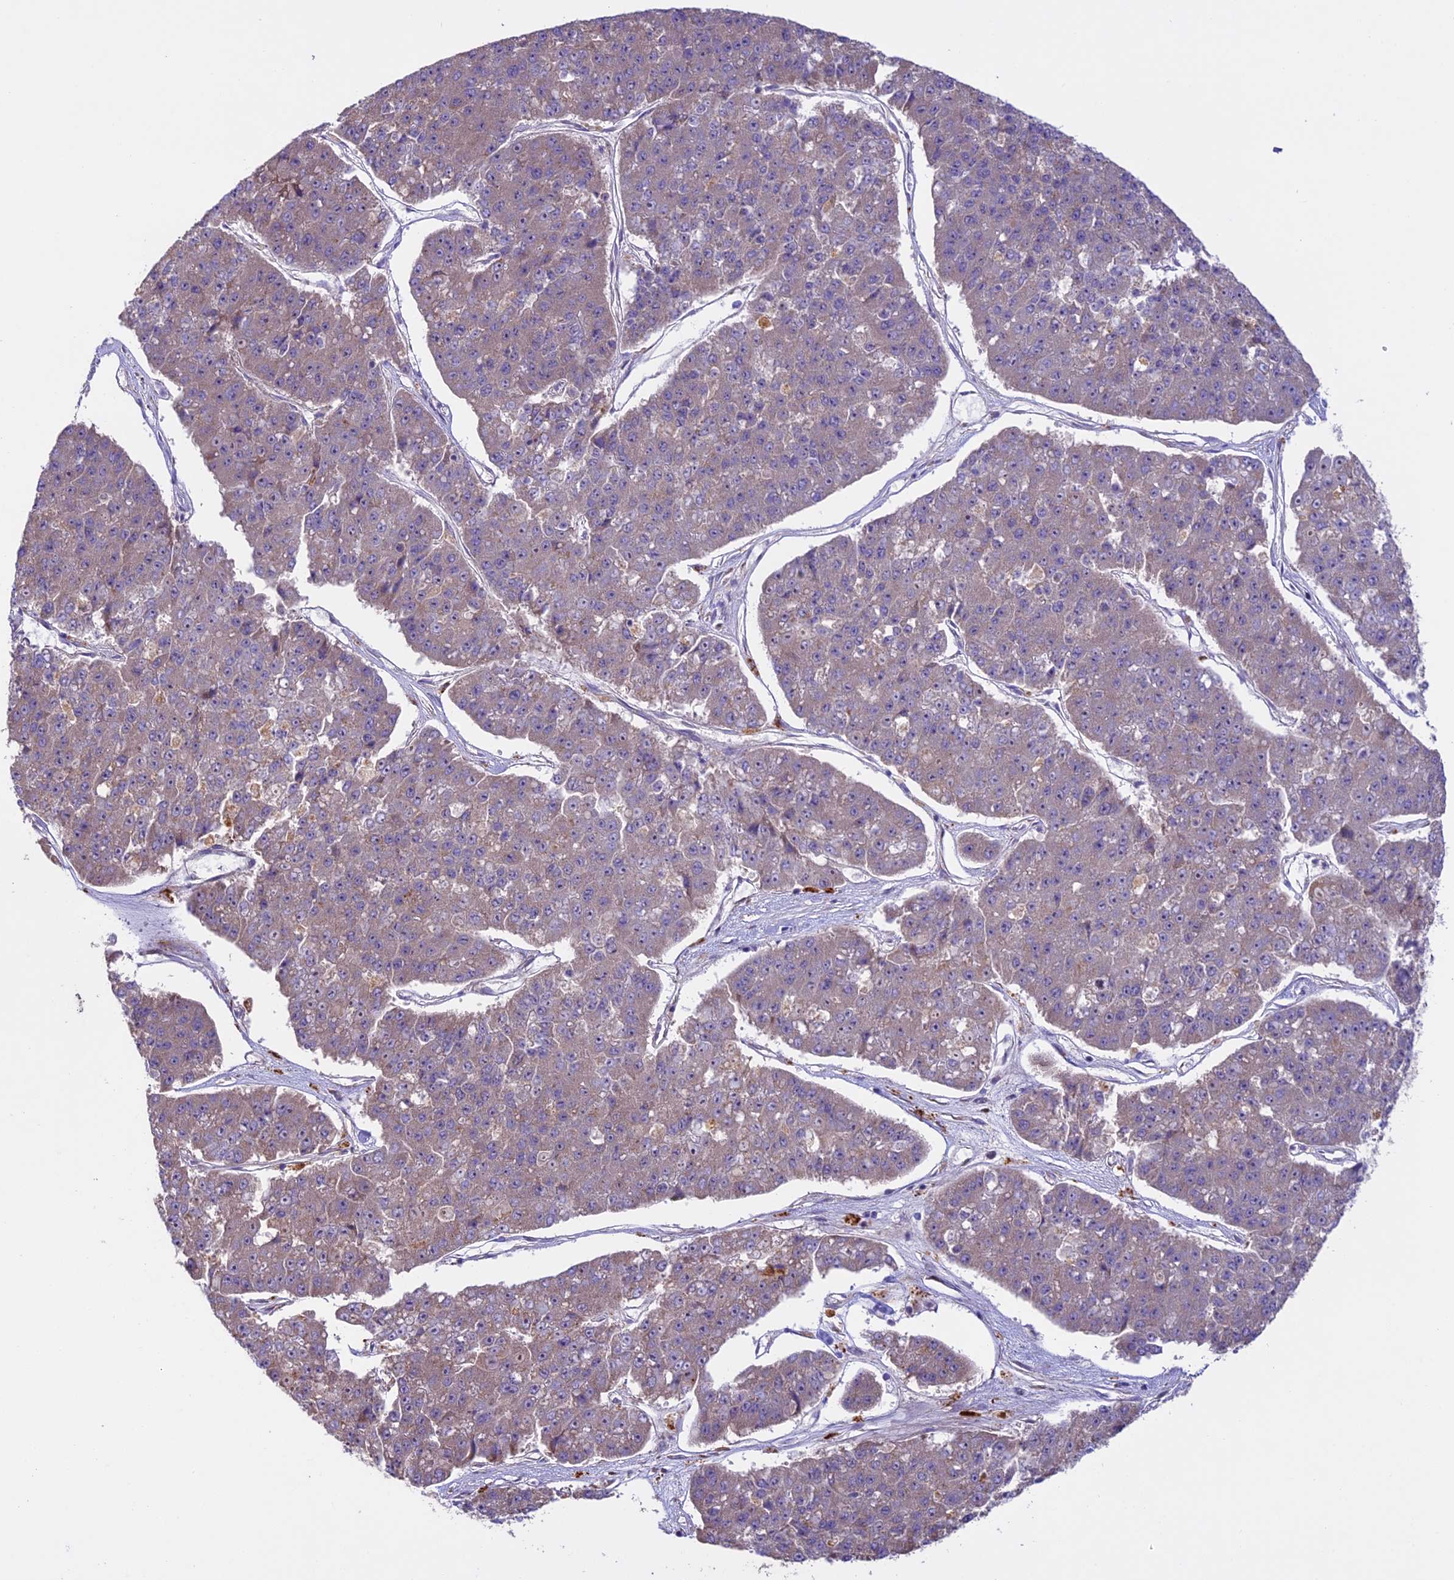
{"staining": {"intensity": "weak", "quantity": "<25%", "location": "cytoplasmic/membranous"}, "tissue": "pancreatic cancer", "cell_type": "Tumor cells", "image_type": "cancer", "snomed": [{"axis": "morphology", "description": "Adenocarcinoma, NOS"}, {"axis": "topography", "description": "Pancreas"}], "caption": "A high-resolution micrograph shows immunohistochemistry (IHC) staining of pancreatic cancer (adenocarcinoma), which shows no significant expression in tumor cells. (DAB immunohistochemistry (IHC) with hematoxylin counter stain).", "gene": "SPIRE1", "patient": {"sex": "male", "age": 50}}